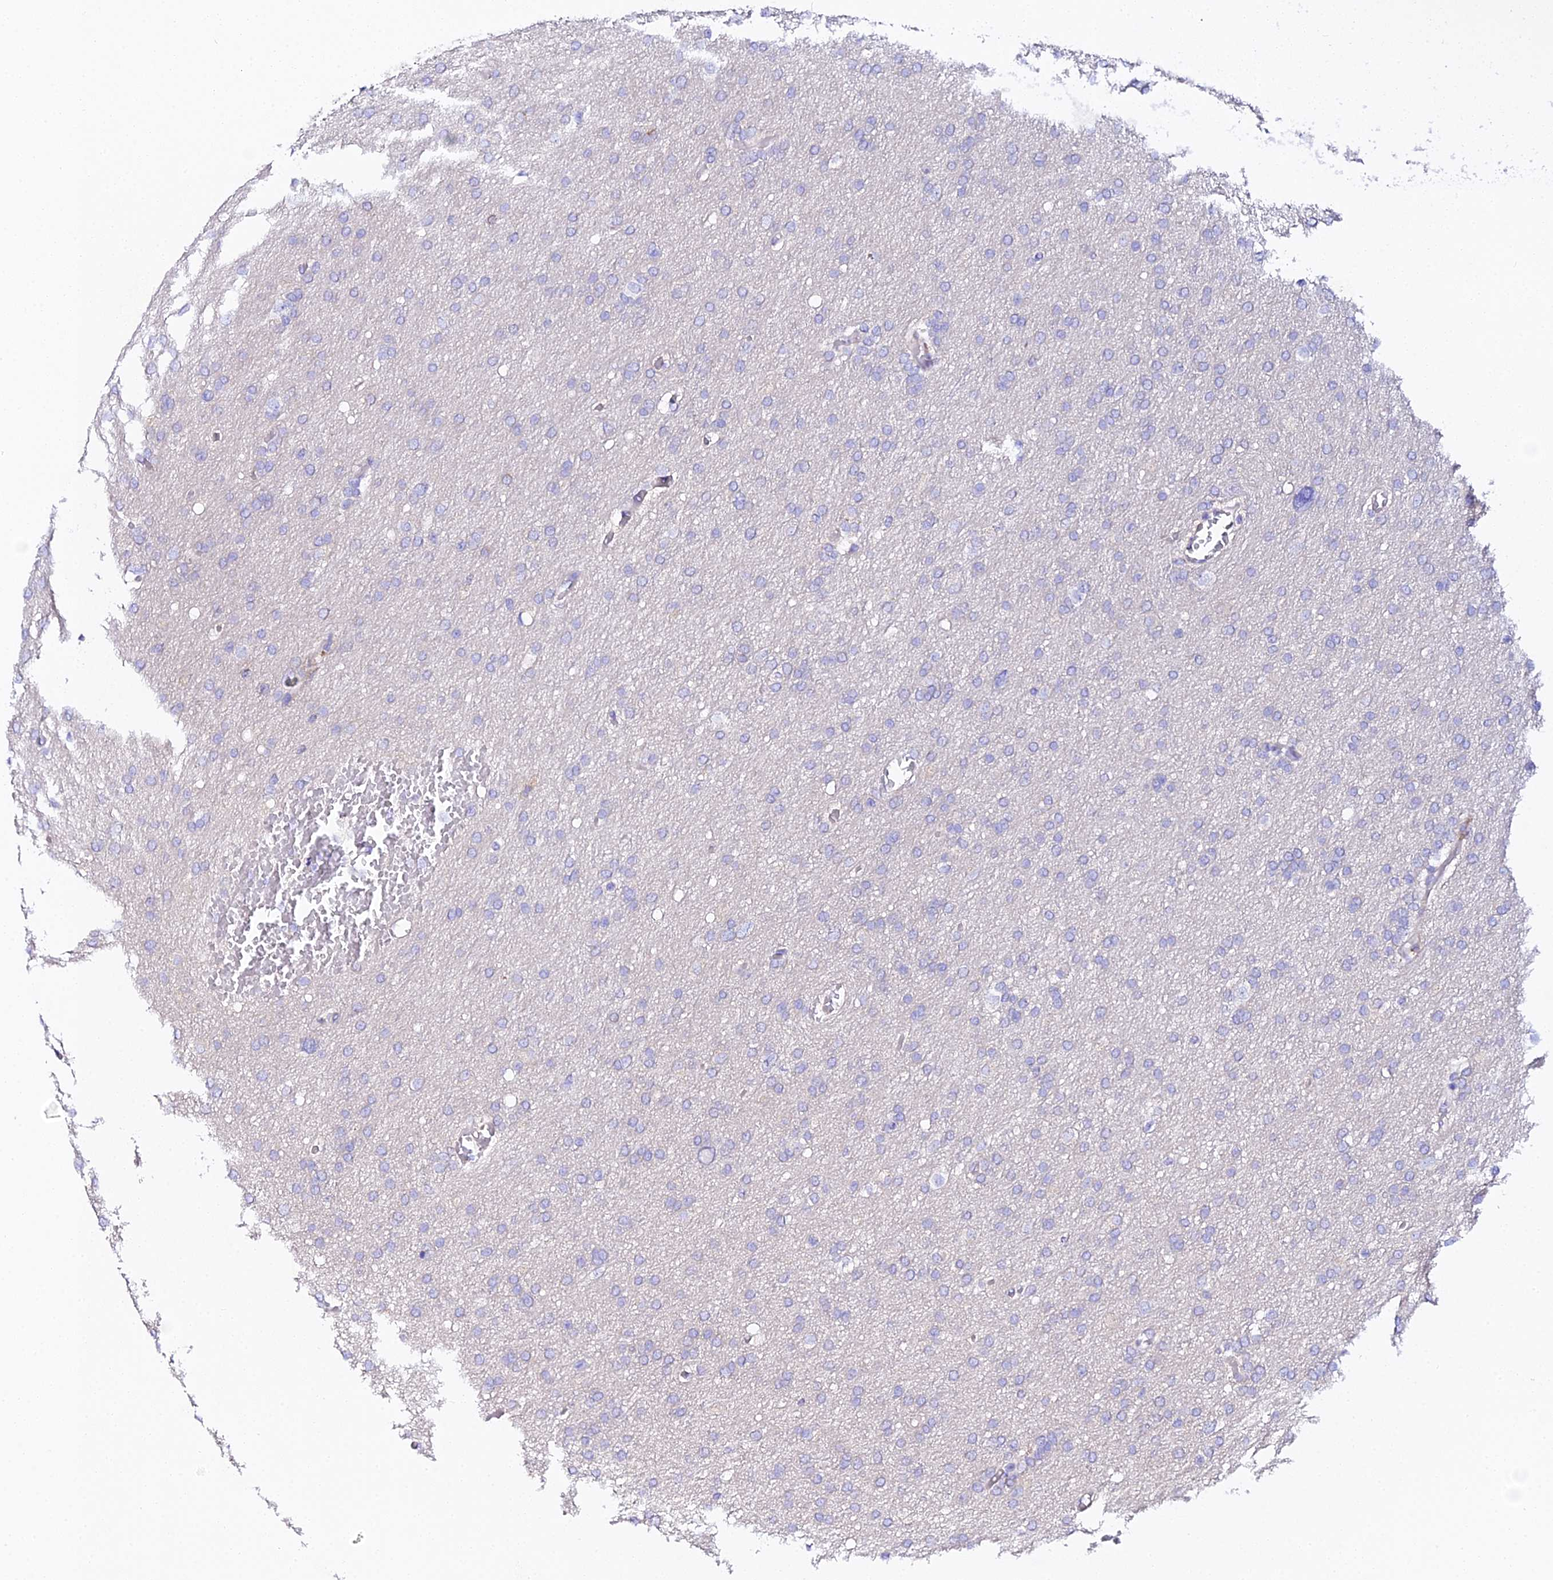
{"staining": {"intensity": "negative", "quantity": "none", "location": "none"}, "tissue": "glioma", "cell_type": "Tumor cells", "image_type": "cancer", "snomed": [{"axis": "morphology", "description": "Glioma, malignant, High grade"}, {"axis": "topography", "description": "Cerebral cortex"}], "caption": "Malignant glioma (high-grade) was stained to show a protein in brown. There is no significant staining in tumor cells.", "gene": "CFAP45", "patient": {"sex": "female", "age": 36}}